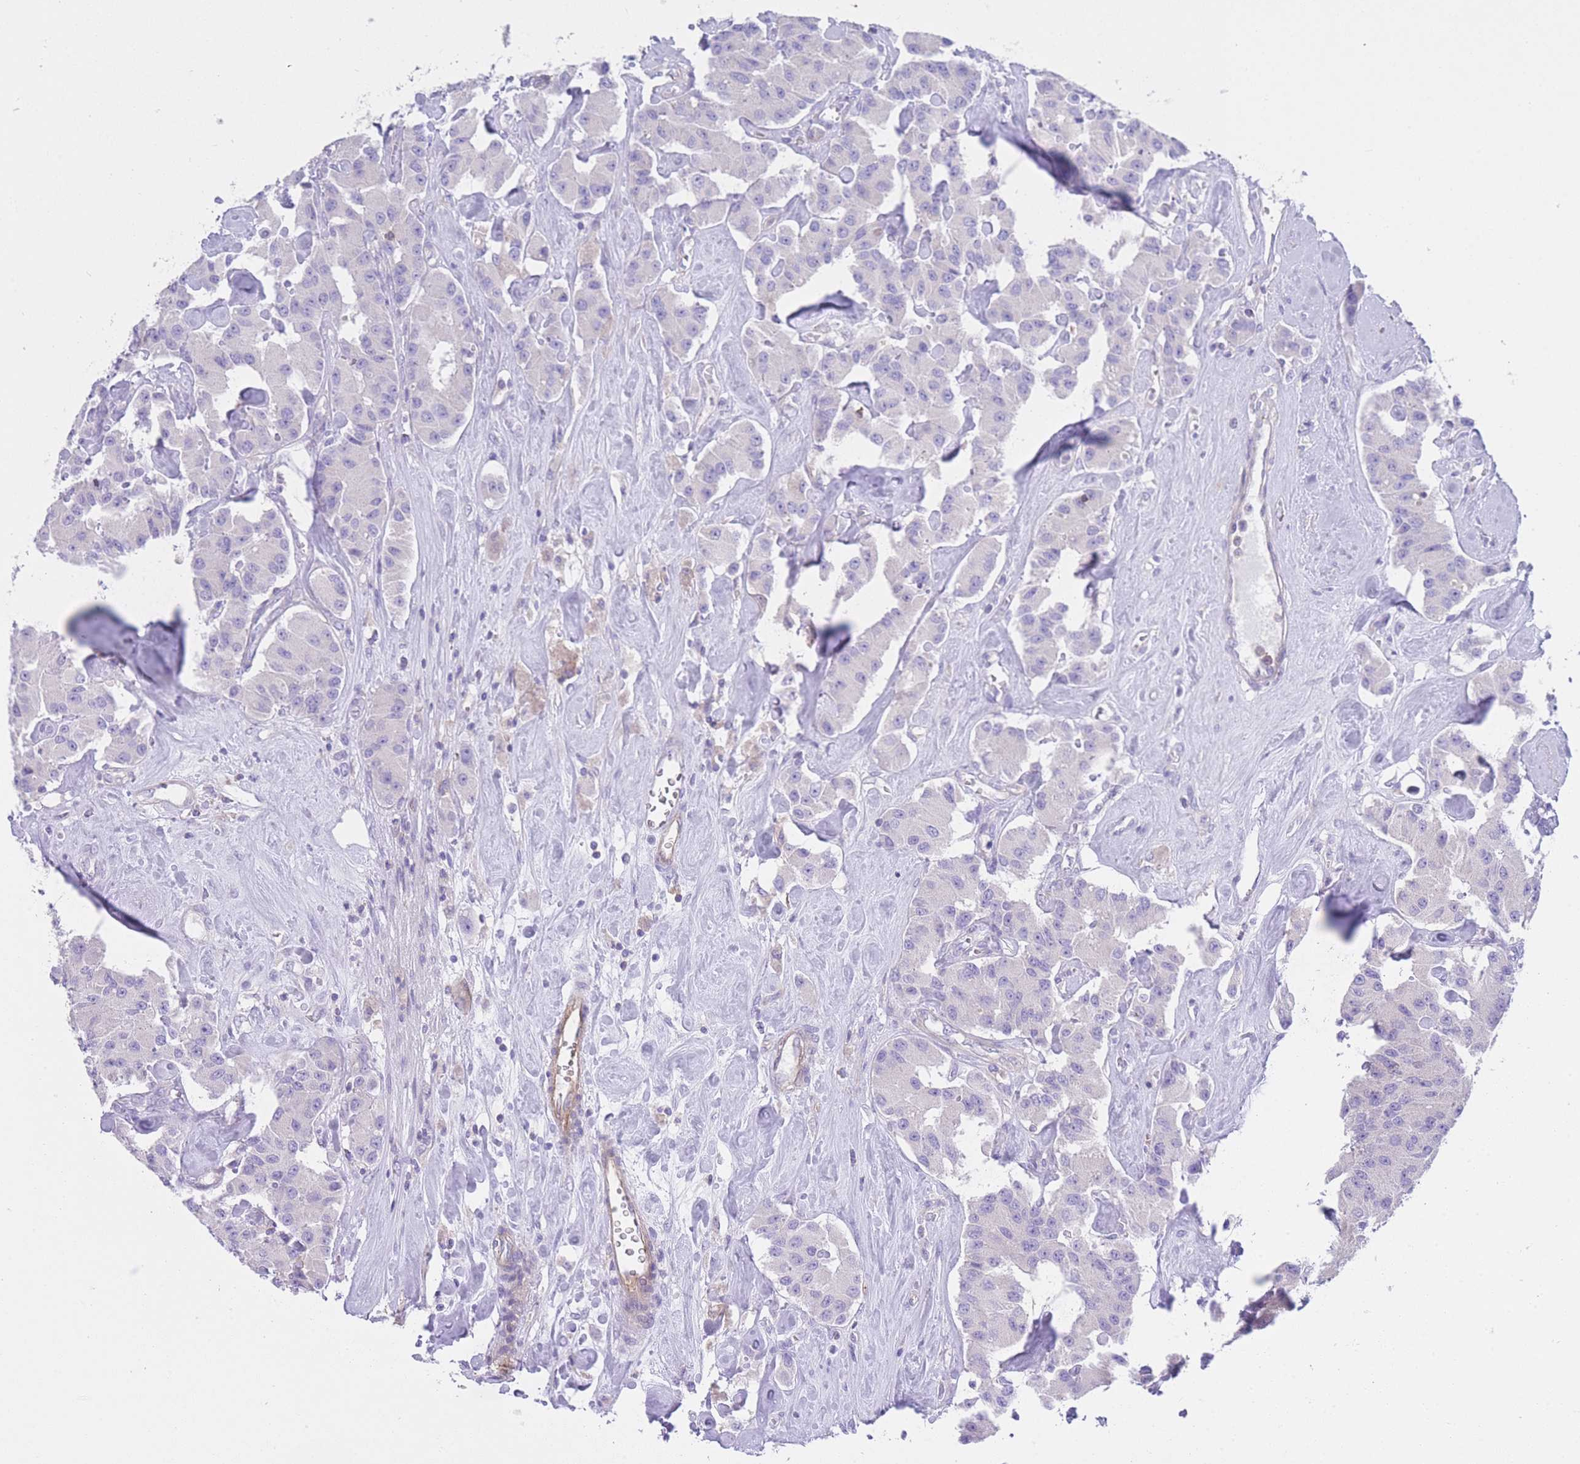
{"staining": {"intensity": "negative", "quantity": "none", "location": "none"}, "tissue": "carcinoid", "cell_type": "Tumor cells", "image_type": "cancer", "snomed": [{"axis": "morphology", "description": "Carcinoid, malignant, NOS"}, {"axis": "topography", "description": "Pancreas"}], "caption": "Immunohistochemical staining of carcinoid displays no significant positivity in tumor cells.", "gene": "LDB3", "patient": {"sex": "male", "age": 41}}